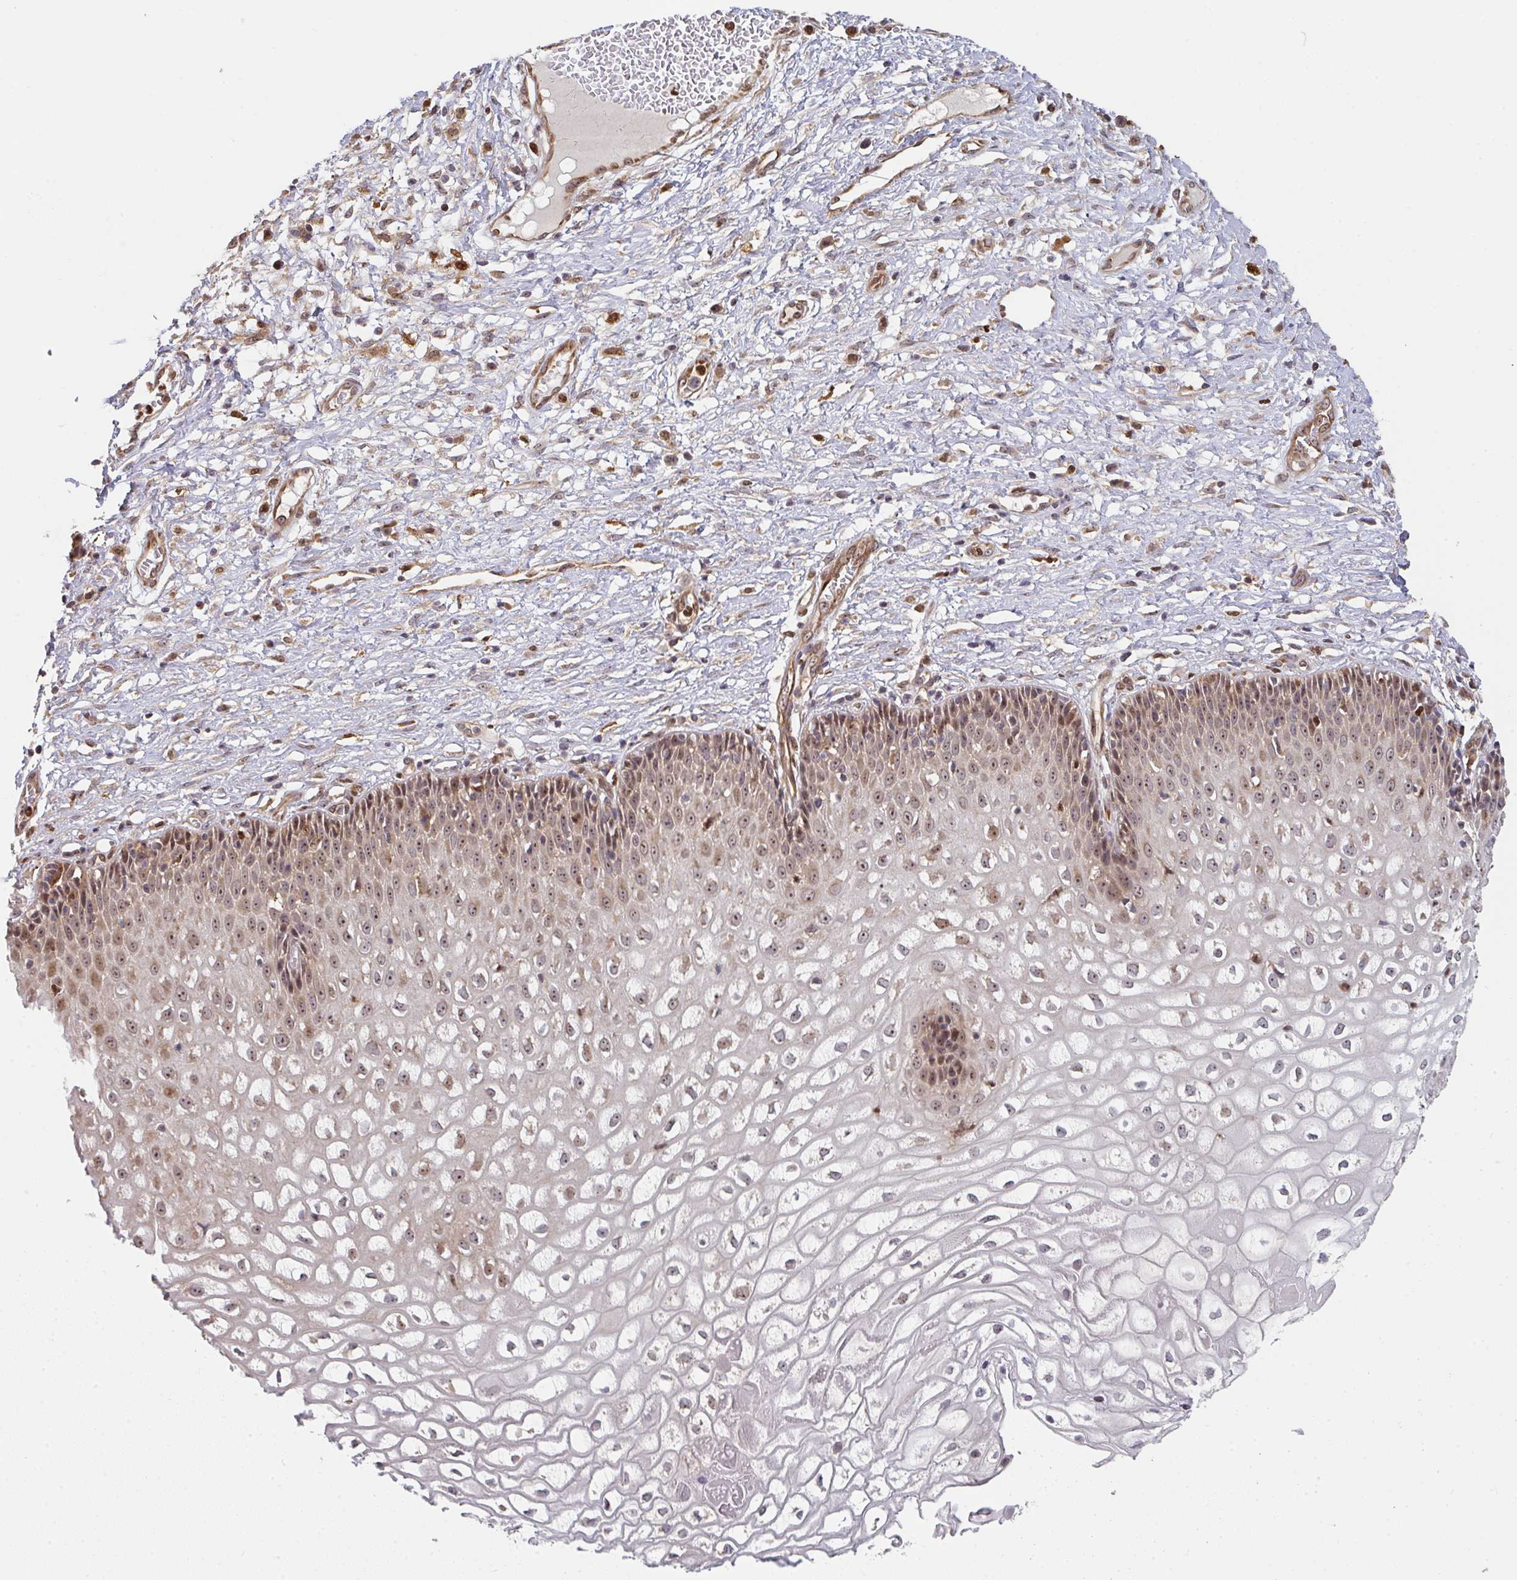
{"staining": {"intensity": "moderate", "quantity": "<25%", "location": "cytoplasmic/membranous"}, "tissue": "cervix", "cell_type": "Glandular cells", "image_type": "normal", "snomed": [{"axis": "morphology", "description": "Normal tissue, NOS"}, {"axis": "topography", "description": "Cervix"}], "caption": "Immunohistochemistry (DAB (3,3'-diaminobenzidine)) staining of unremarkable cervix reveals moderate cytoplasmic/membranous protein positivity in about <25% of glandular cells.", "gene": "SIMC1", "patient": {"sex": "female", "age": 36}}